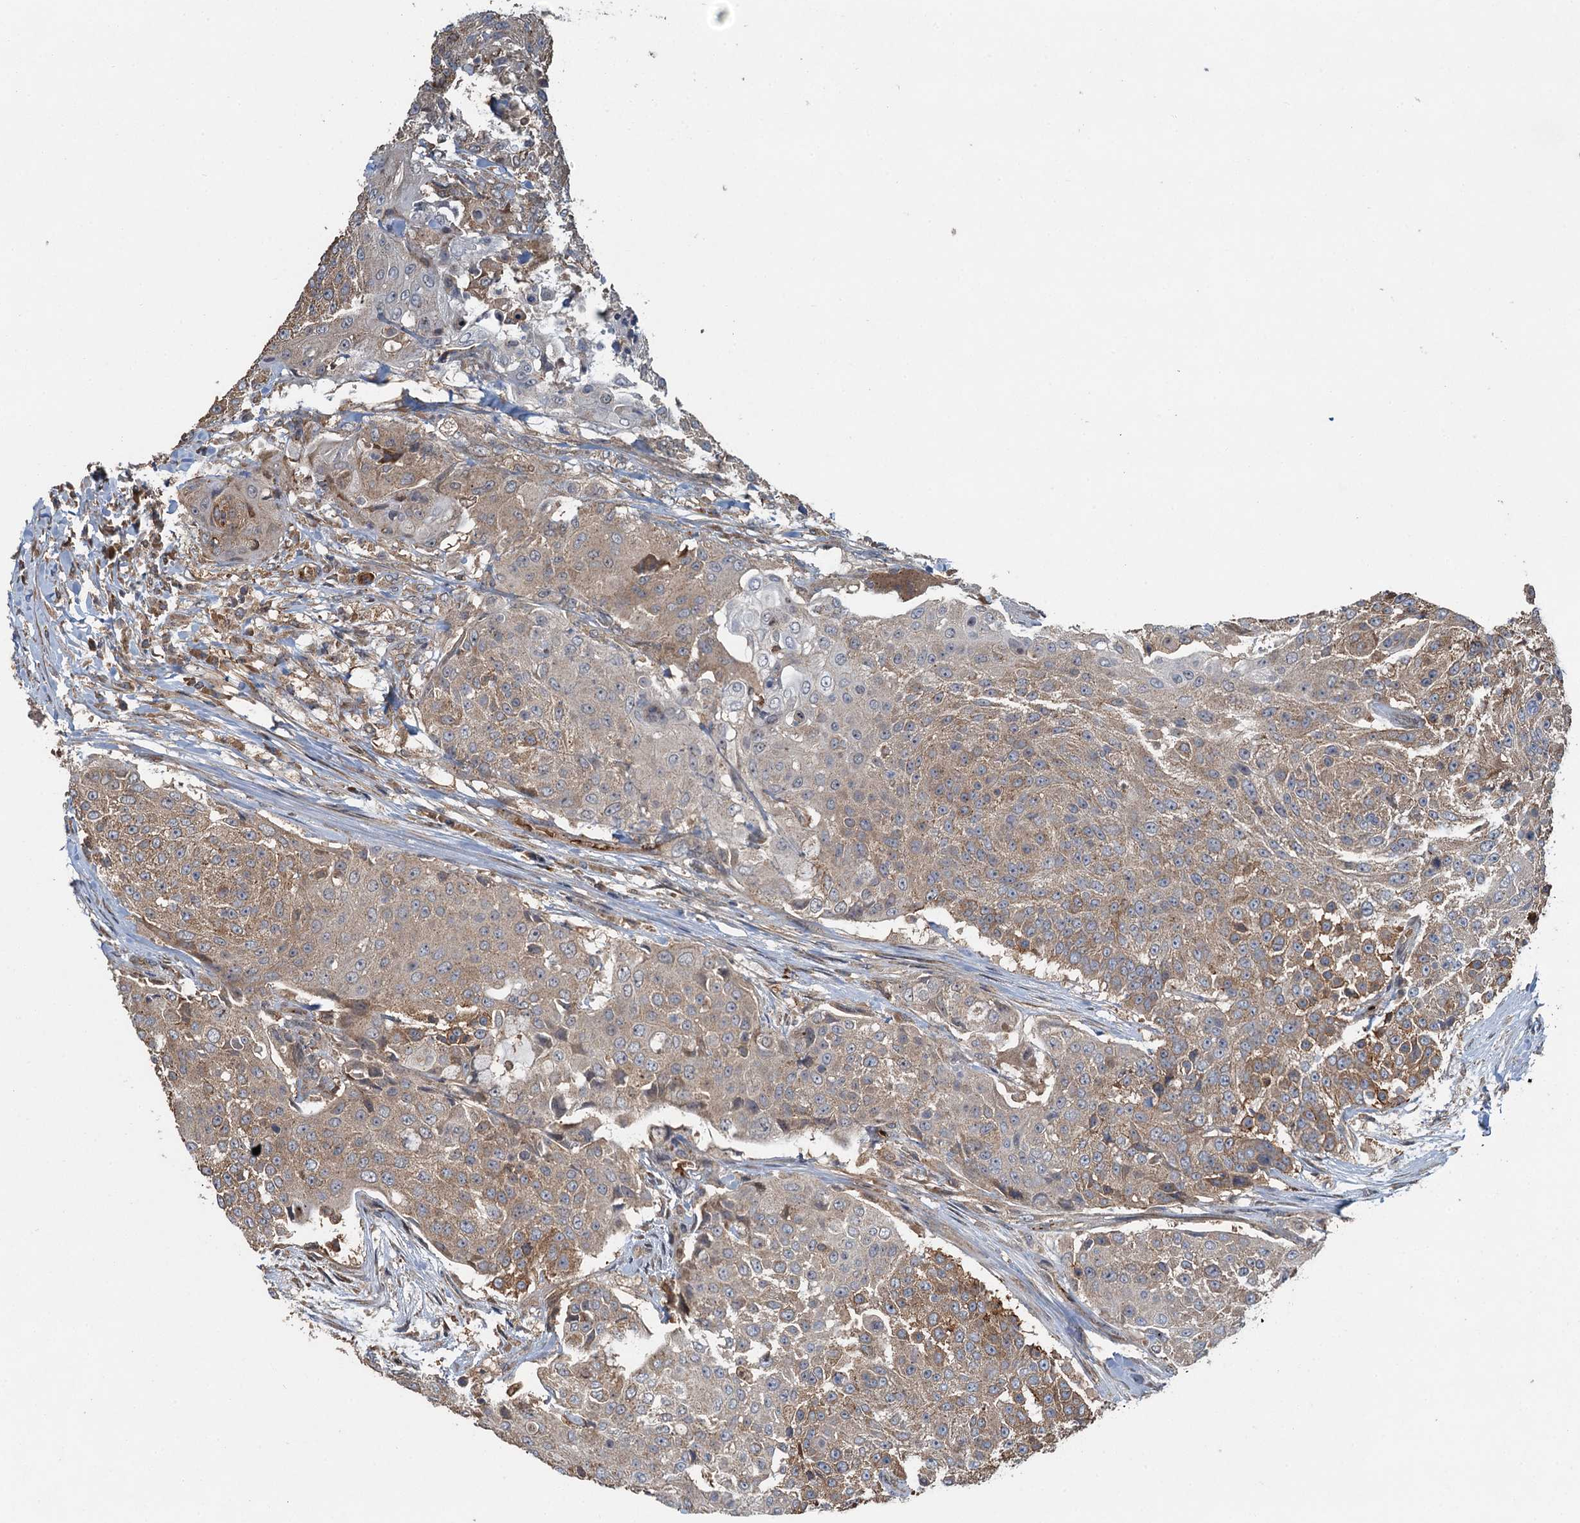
{"staining": {"intensity": "moderate", "quantity": "25%-75%", "location": "cytoplasmic/membranous"}, "tissue": "urothelial cancer", "cell_type": "Tumor cells", "image_type": "cancer", "snomed": [{"axis": "morphology", "description": "Urothelial carcinoma, High grade"}, {"axis": "topography", "description": "Urinary bladder"}], "caption": "Protein staining of urothelial cancer tissue demonstrates moderate cytoplasmic/membranous positivity in approximately 25%-75% of tumor cells.", "gene": "SNX32", "patient": {"sex": "female", "age": 63}}